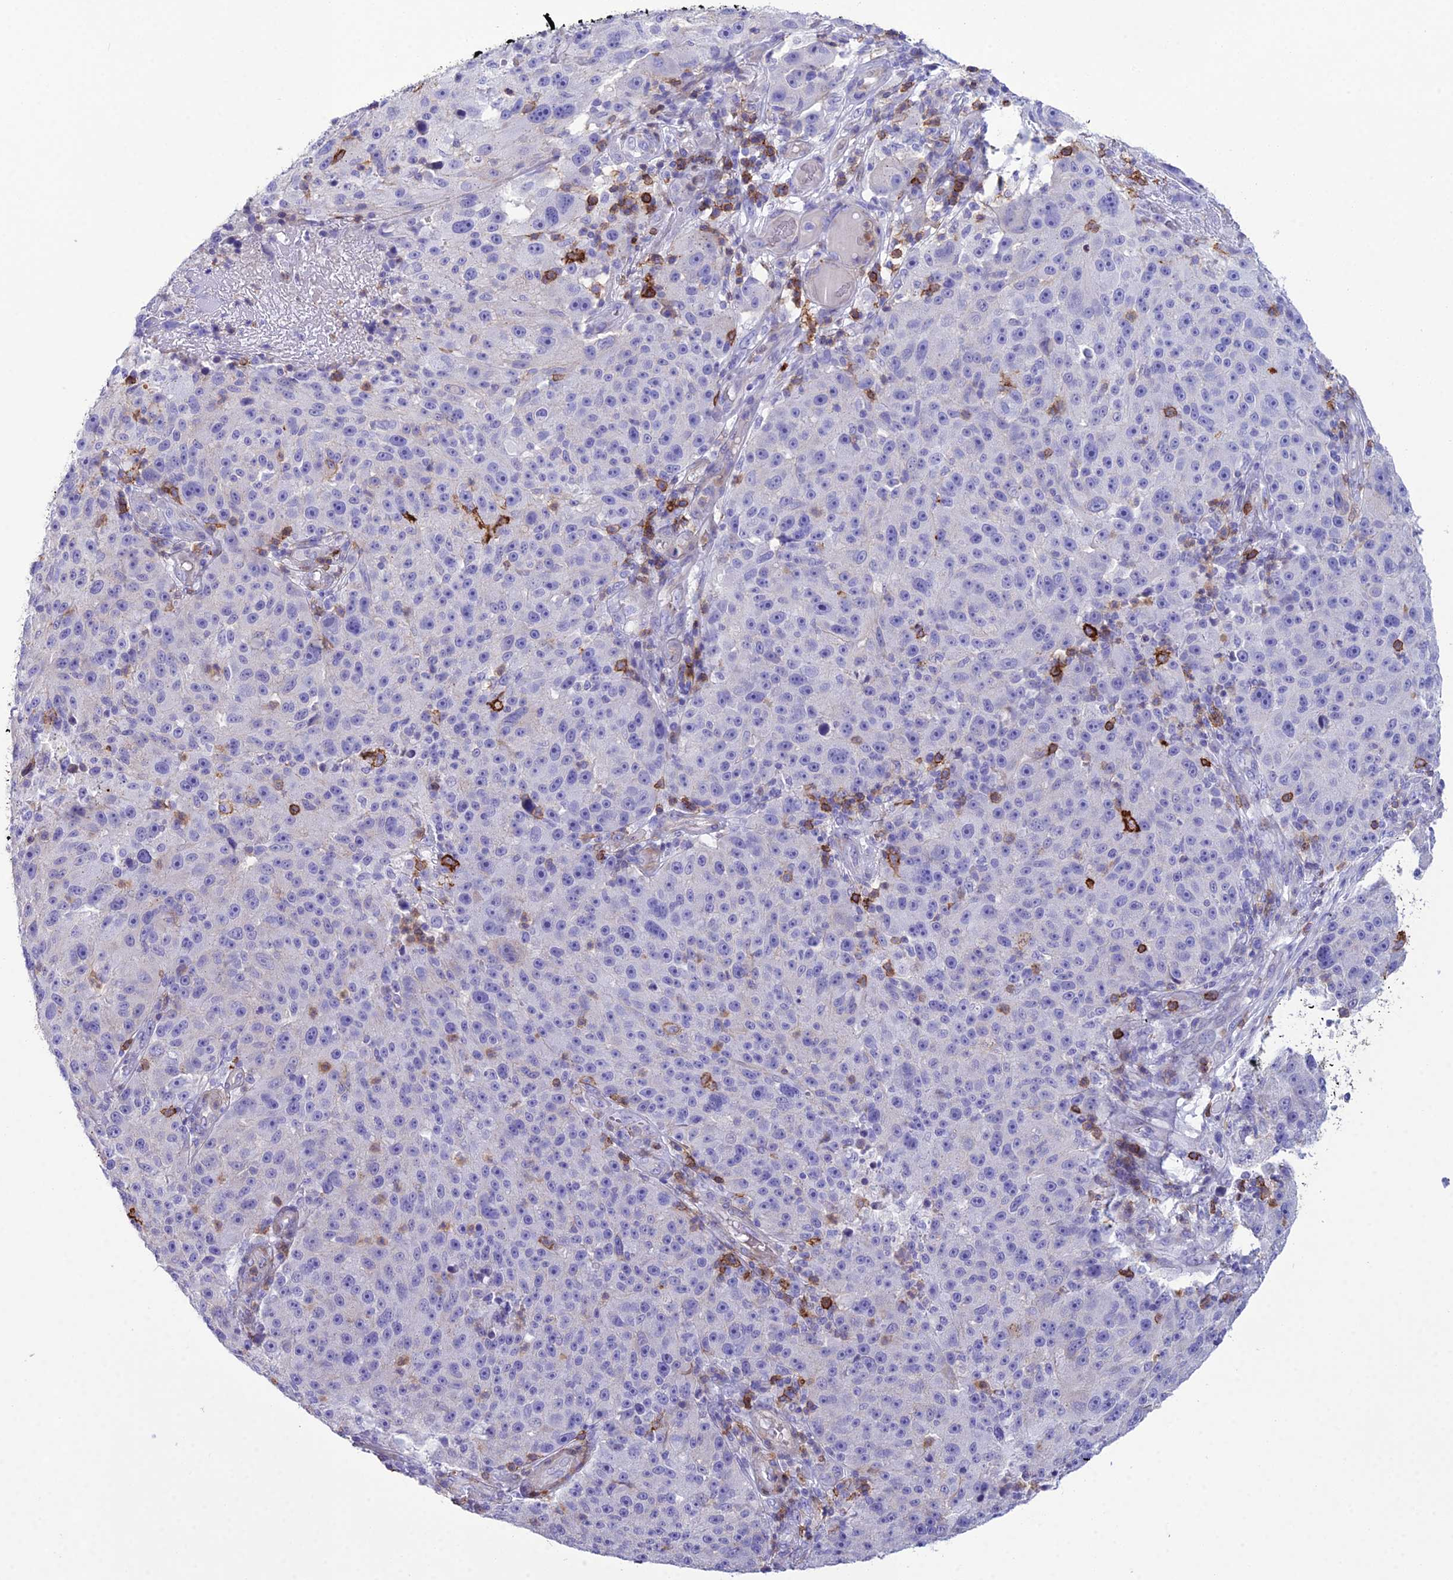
{"staining": {"intensity": "negative", "quantity": "none", "location": "none"}, "tissue": "melanoma", "cell_type": "Tumor cells", "image_type": "cancer", "snomed": [{"axis": "morphology", "description": "Malignant melanoma, NOS"}, {"axis": "topography", "description": "Skin"}], "caption": "Histopathology image shows no protein staining in tumor cells of melanoma tissue.", "gene": "OR1Q1", "patient": {"sex": "male", "age": 53}}